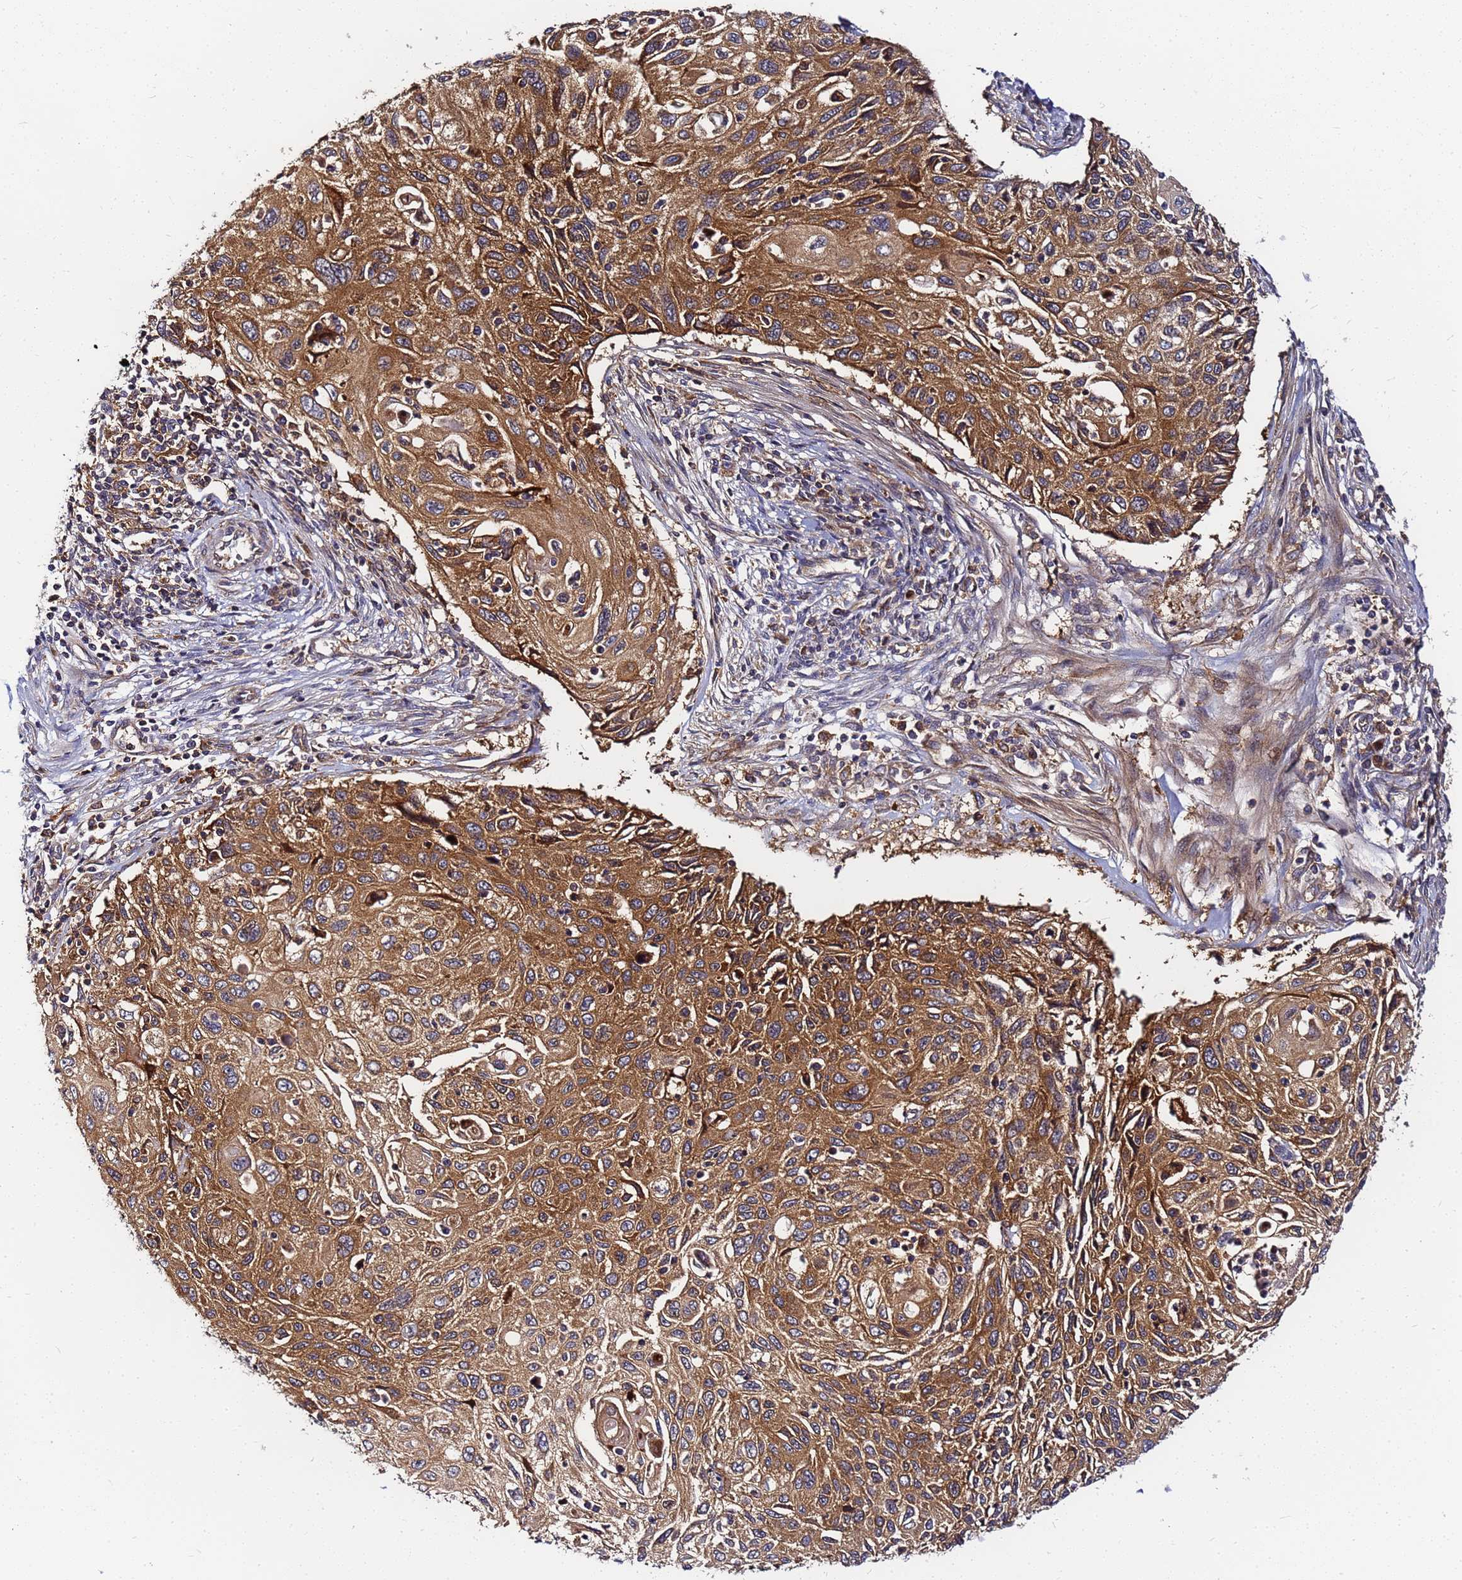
{"staining": {"intensity": "moderate", "quantity": ">75%", "location": "cytoplasmic/membranous"}, "tissue": "cervical cancer", "cell_type": "Tumor cells", "image_type": "cancer", "snomed": [{"axis": "morphology", "description": "Squamous cell carcinoma, NOS"}, {"axis": "topography", "description": "Cervix"}], "caption": "Immunohistochemistry (DAB (3,3'-diaminobenzidine)) staining of cervical cancer (squamous cell carcinoma) exhibits moderate cytoplasmic/membranous protein expression in about >75% of tumor cells.", "gene": "CHM", "patient": {"sex": "female", "age": 70}}